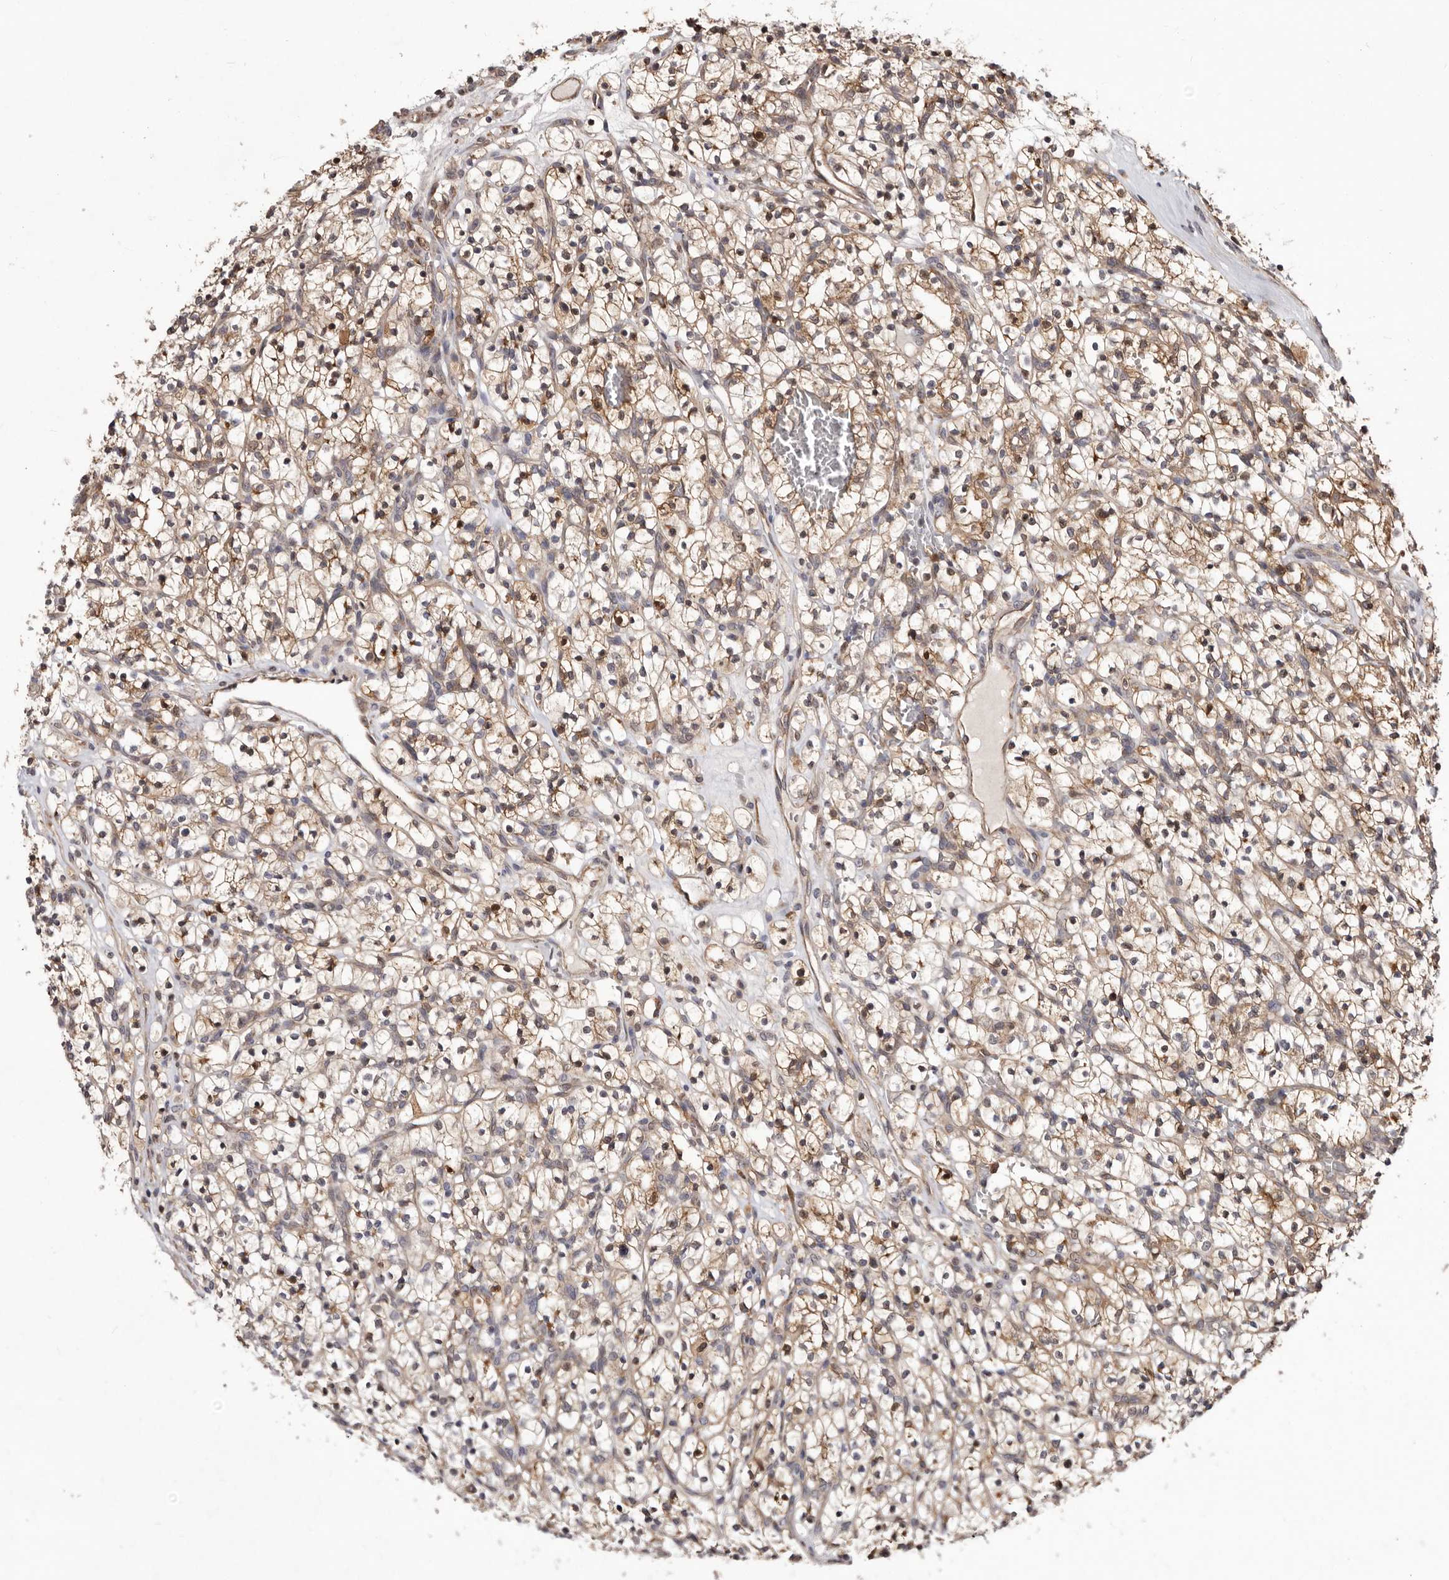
{"staining": {"intensity": "moderate", "quantity": "25%-75%", "location": "cytoplasmic/membranous,nuclear"}, "tissue": "renal cancer", "cell_type": "Tumor cells", "image_type": "cancer", "snomed": [{"axis": "morphology", "description": "Adenocarcinoma, NOS"}, {"axis": "topography", "description": "Kidney"}], "caption": "Human renal adenocarcinoma stained for a protein (brown) reveals moderate cytoplasmic/membranous and nuclear positive expression in about 25%-75% of tumor cells.", "gene": "RRM2B", "patient": {"sex": "female", "age": 57}}